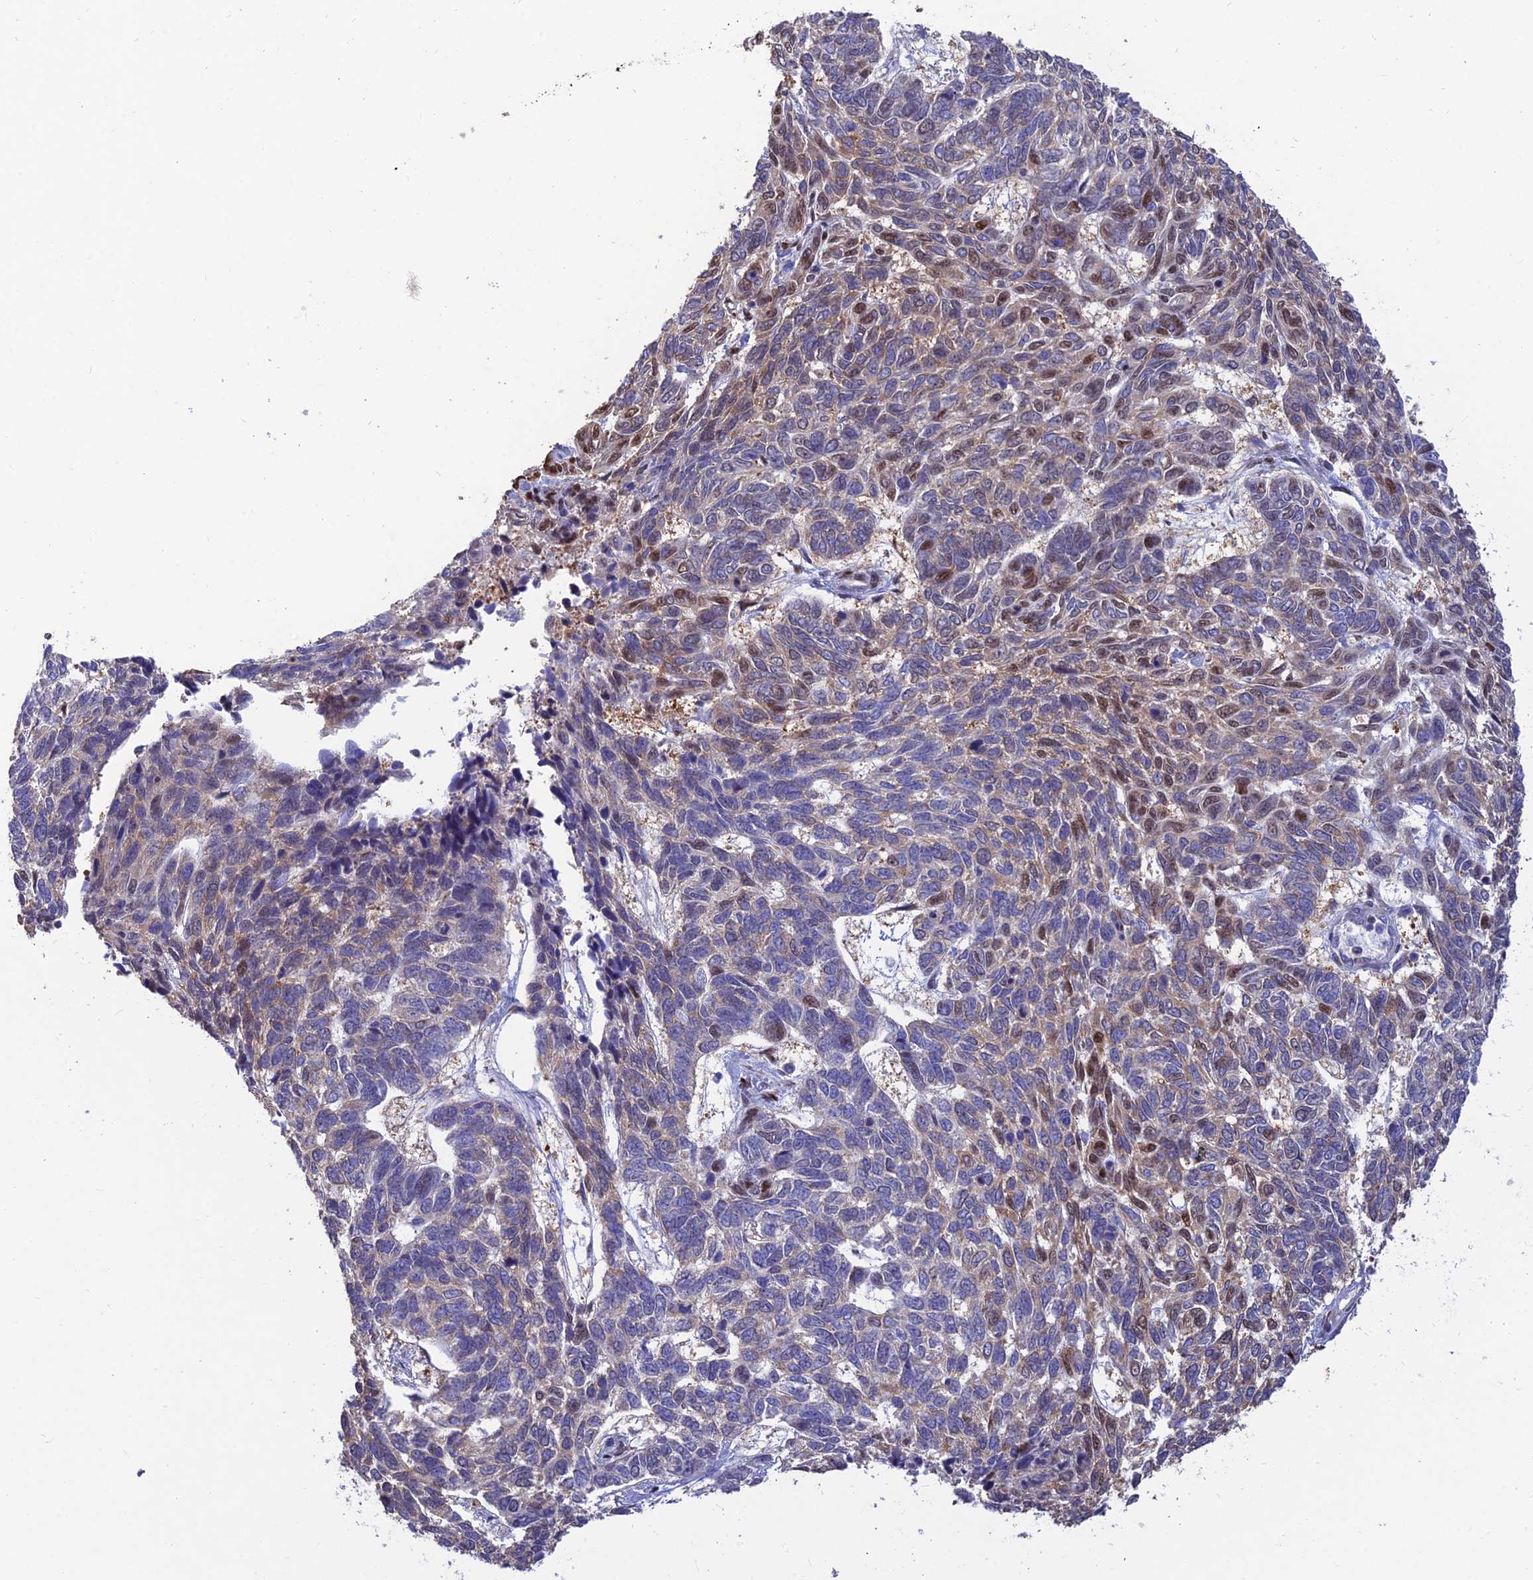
{"staining": {"intensity": "moderate", "quantity": "<25%", "location": "nuclear"}, "tissue": "skin cancer", "cell_type": "Tumor cells", "image_type": "cancer", "snomed": [{"axis": "morphology", "description": "Basal cell carcinoma"}, {"axis": "topography", "description": "Skin"}], "caption": "Basal cell carcinoma (skin) stained with a brown dye reveals moderate nuclear positive staining in approximately <25% of tumor cells.", "gene": "DNPEP", "patient": {"sex": "female", "age": 65}}